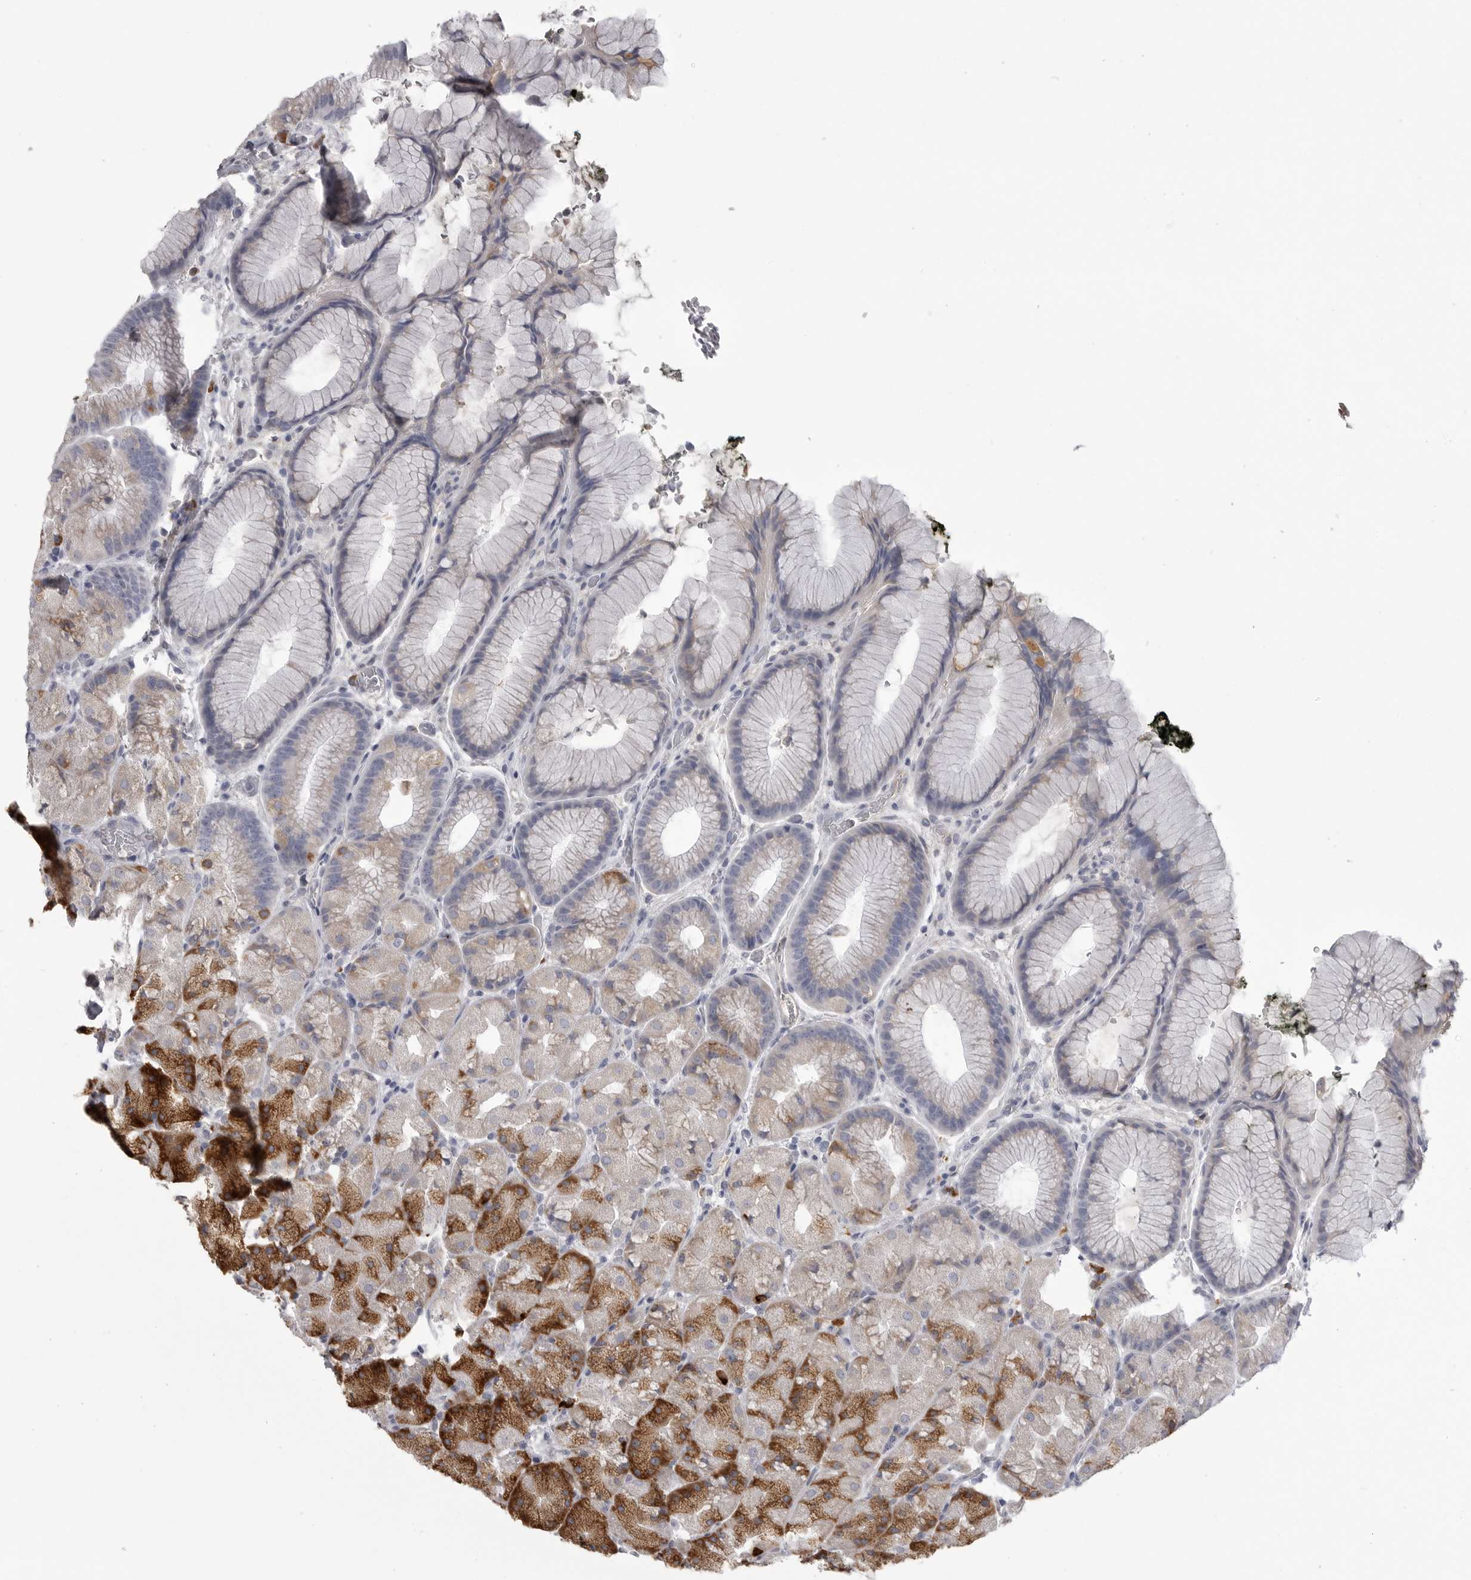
{"staining": {"intensity": "strong", "quantity": "25%-75%", "location": "cytoplasmic/membranous"}, "tissue": "stomach", "cell_type": "Glandular cells", "image_type": "normal", "snomed": [{"axis": "morphology", "description": "Normal tissue, NOS"}, {"axis": "topography", "description": "Stomach, upper"}, {"axis": "topography", "description": "Stomach"}], "caption": "Immunohistochemistry (IHC) image of normal stomach stained for a protein (brown), which displays high levels of strong cytoplasmic/membranous staining in about 25%-75% of glandular cells.", "gene": "FKBP2", "patient": {"sex": "male", "age": 48}}